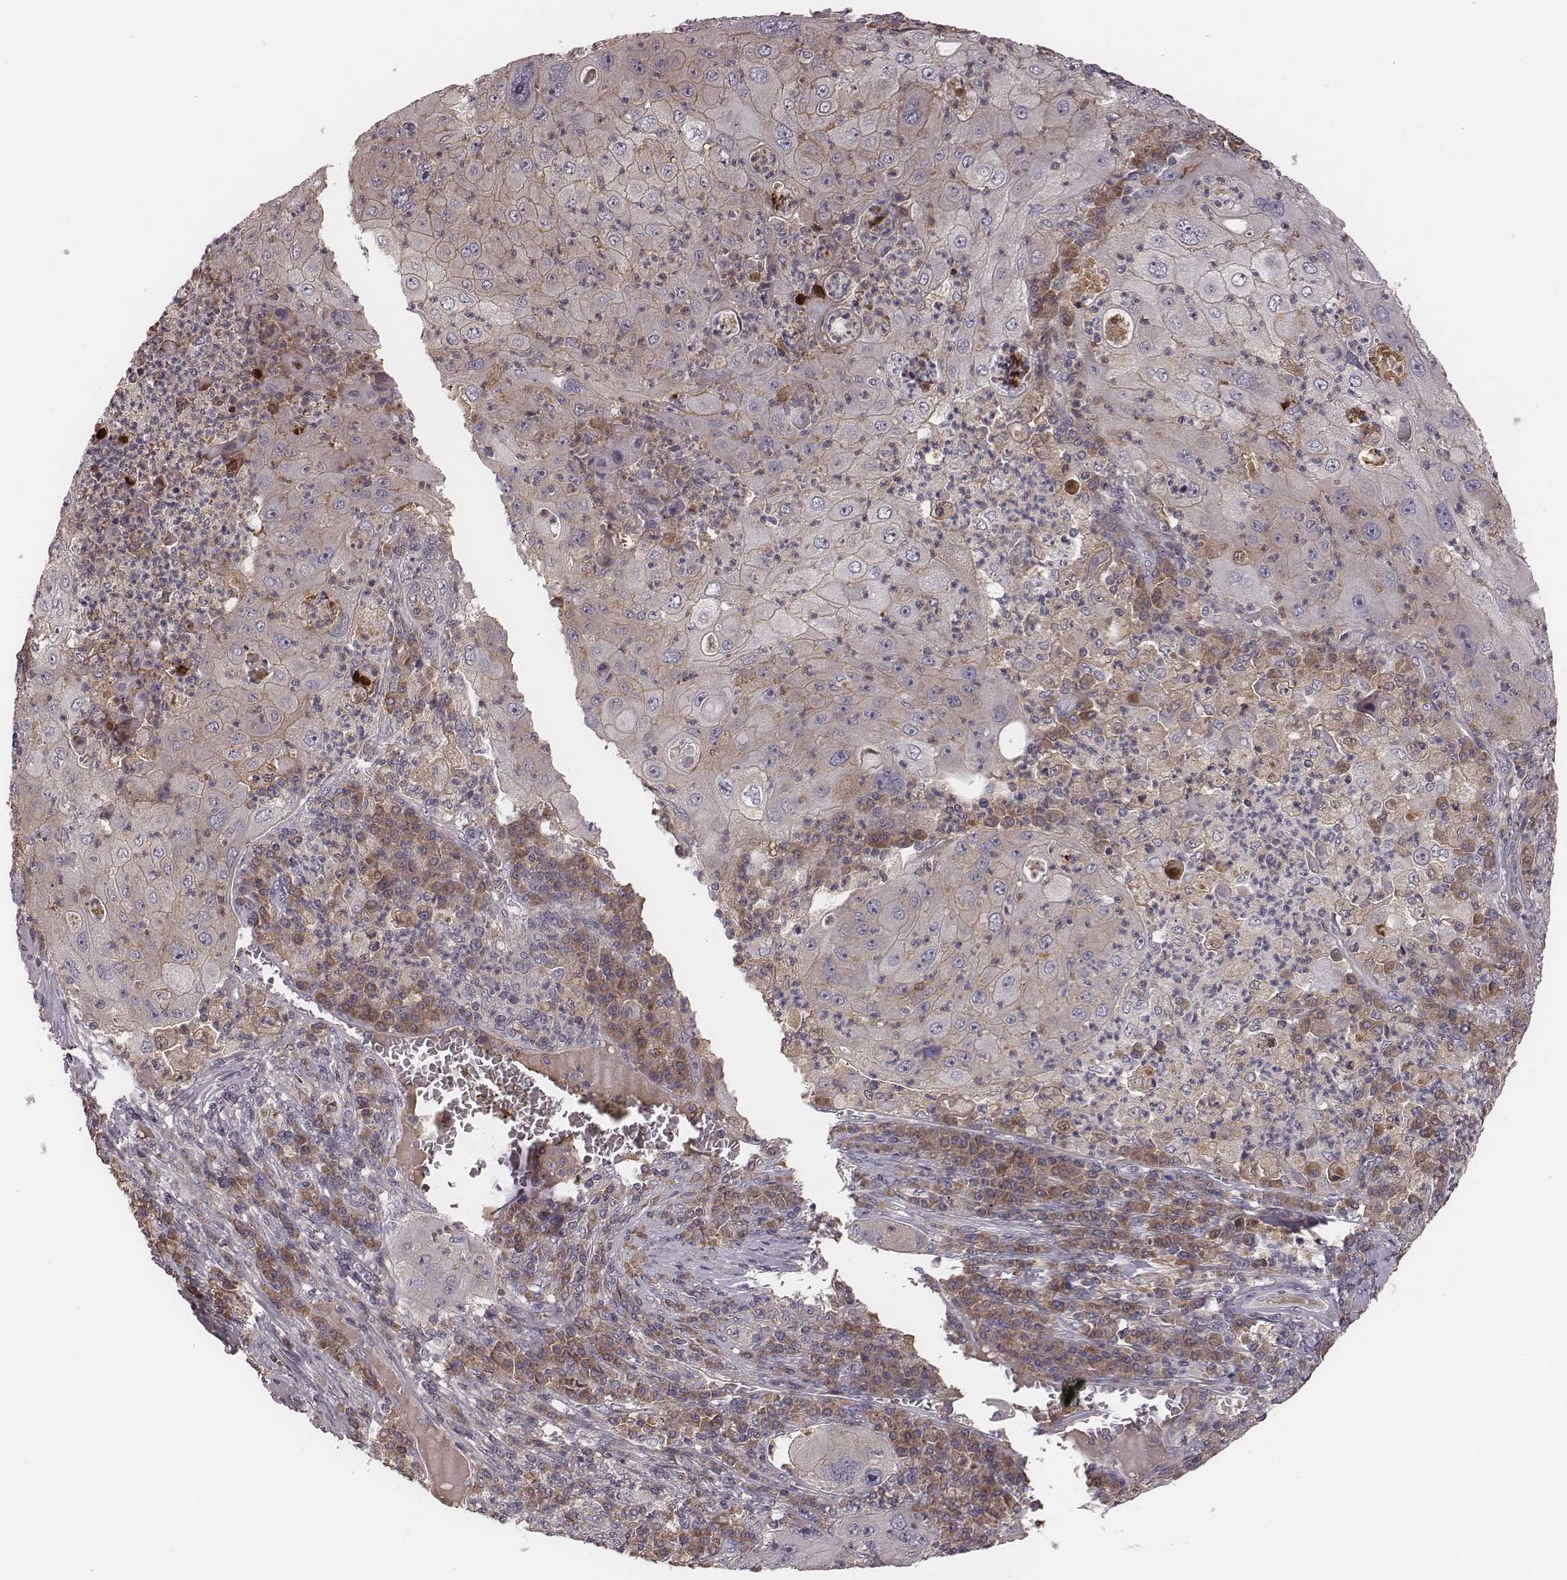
{"staining": {"intensity": "weak", "quantity": "25%-75%", "location": "cytoplasmic/membranous"}, "tissue": "lung cancer", "cell_type": "Tumor cells", "image_type": "cancer", "snomed": [{"axis": "morphology", "description": "Squamous cell carcinoma, NOS"}, {"axis": "topography", "description": "Lung"}], "caption": "Brown immunohistochemical staining in lung cancer demonstrates weak cytoplasmic/membranous expression in approximately 25%-75% of tumor cells.", "gene": "P2RX5", "patient": {"sex": "female", "age": 59}}